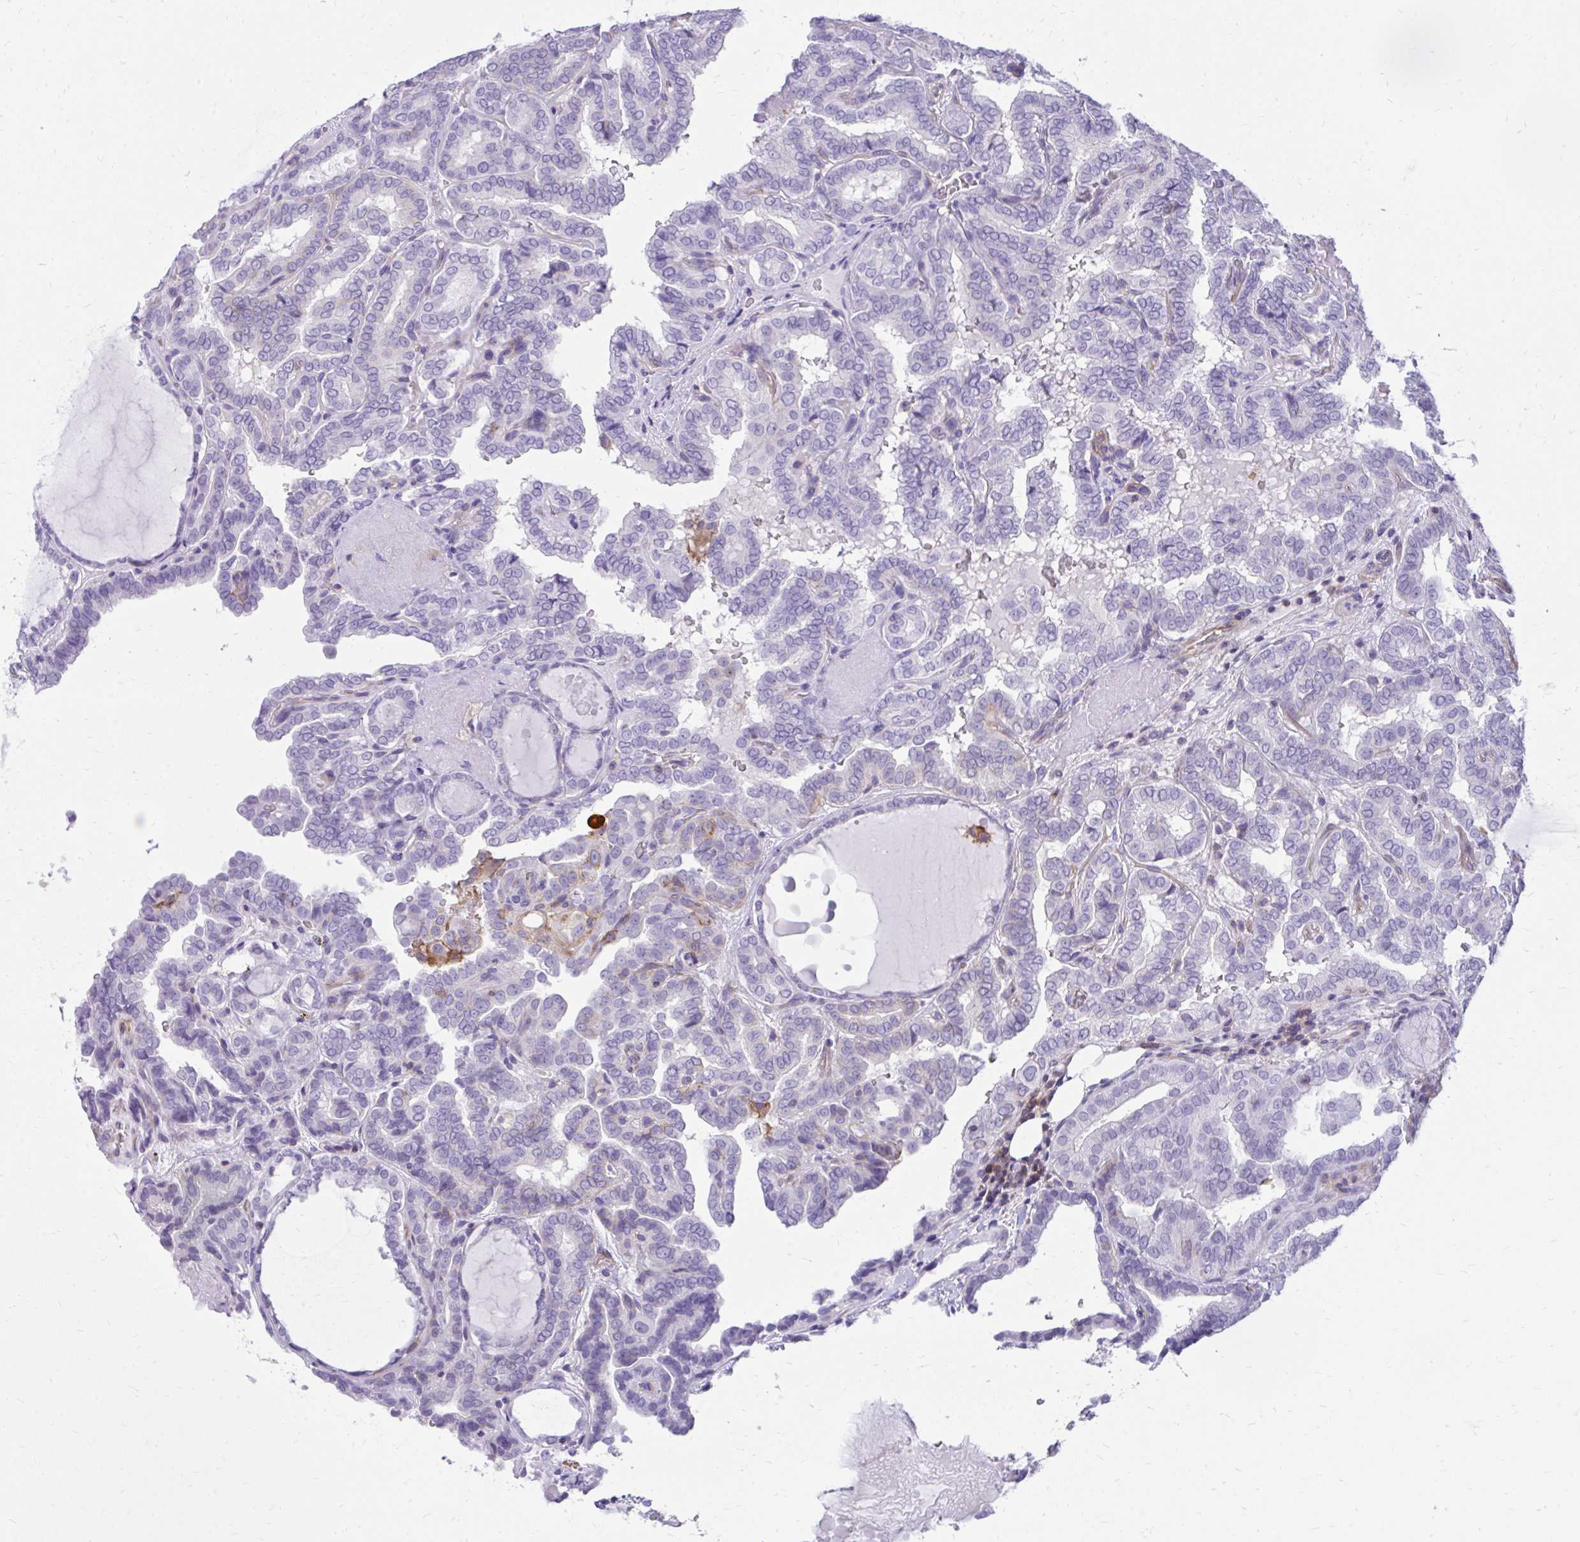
{"staining": {"intensity": "moderate", "quantity": "<25%", "location": "cytoplasmic/membranous"}, "tissue": "thyroid cancer", "cell_type": "Tumor cells", "image_type": "cancer", "snomed": [{"axis": "morphology", "description": "Papillary adenocarcinoma, NOS"}, {"axis": "topography", "description": "Thyroid gland"}], "caption": "An immunohistochemistry (IHC) histopathology image of tumor tissue is shown. Protein staining in brown highlights moderate cytoplasmic/membranous positivity in thyroid cancer (papillary adenocarcinoma) within tumor cells.", "gene": "GPRIN3", "patient": {"sex": "female", "age": 46}}